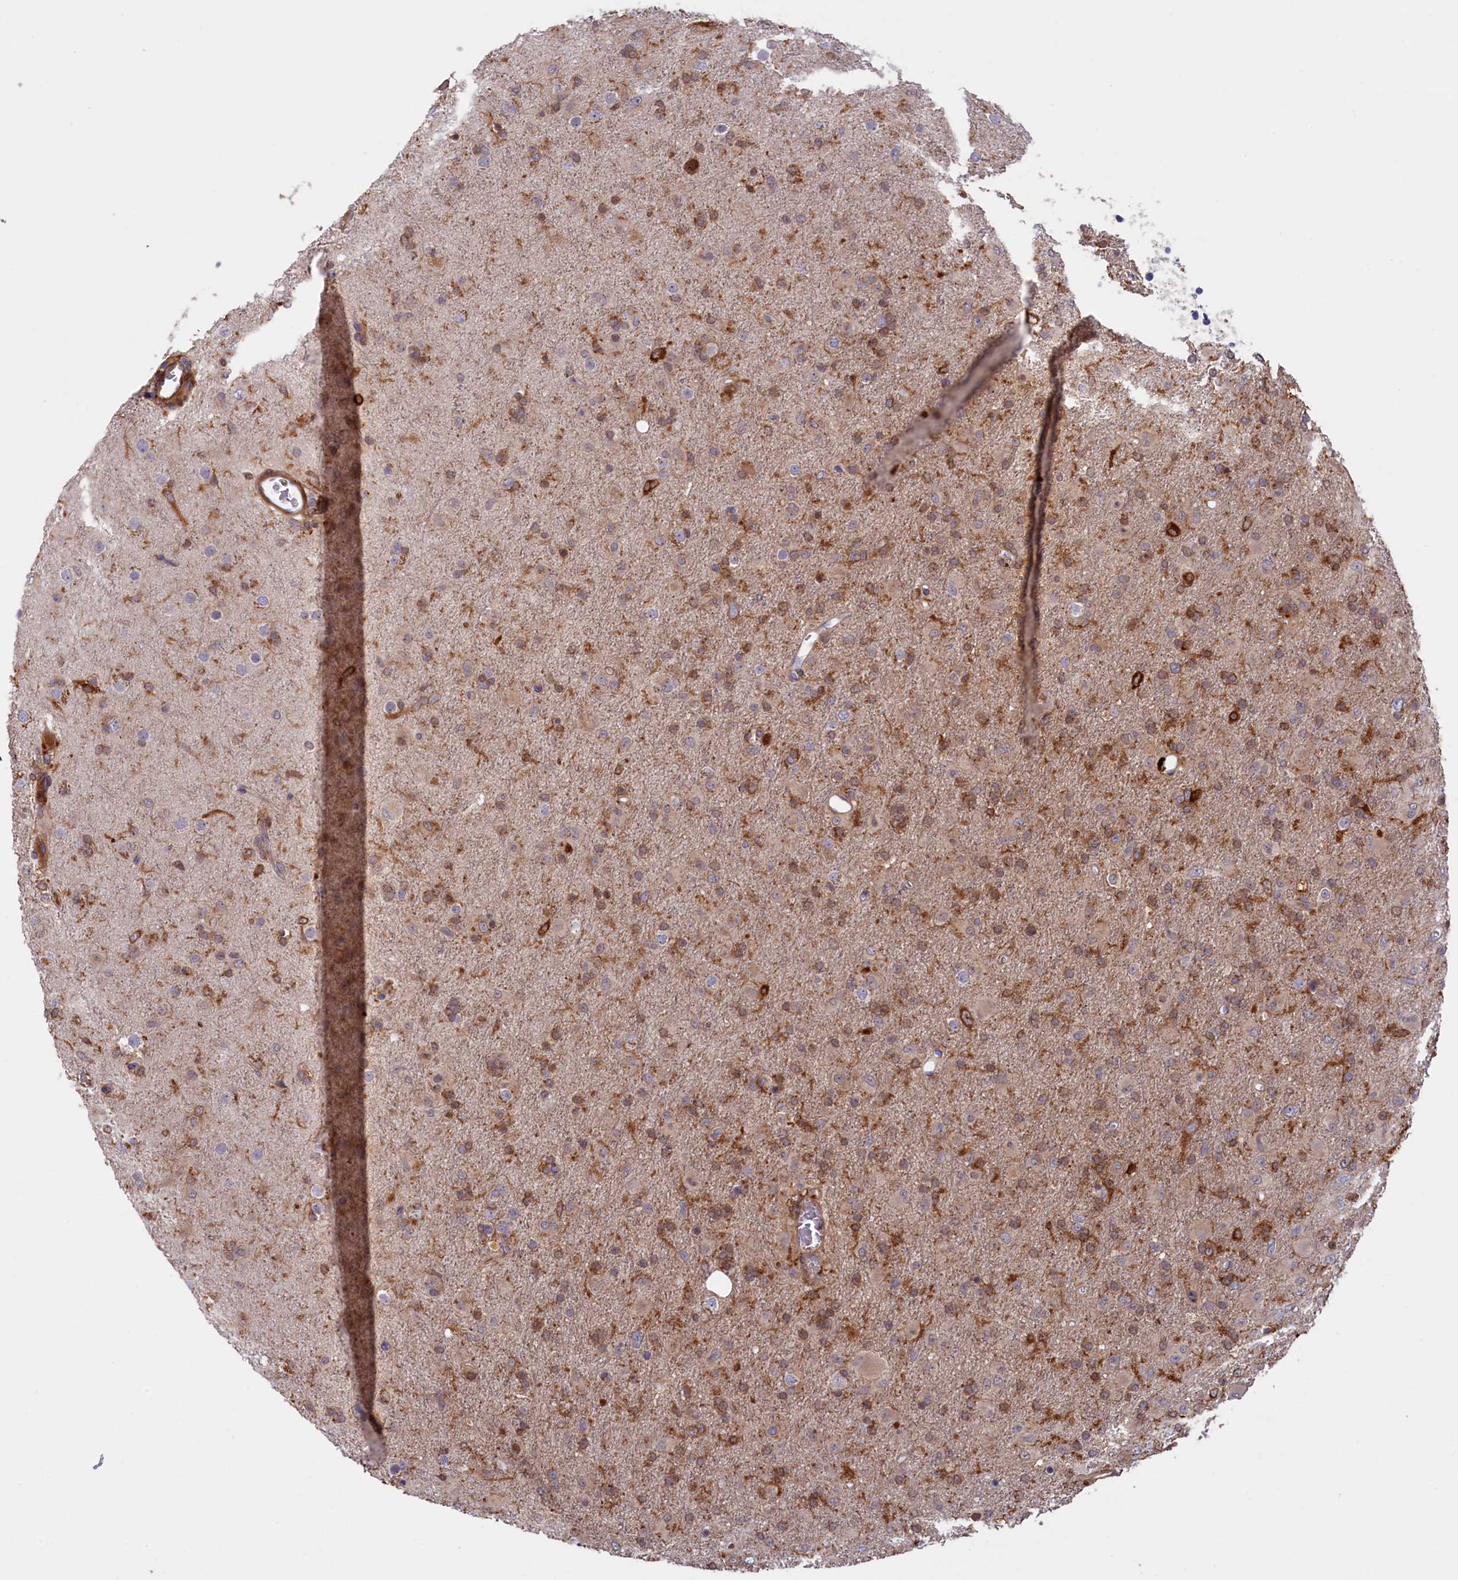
{"staining": {"intensity": "negative", "quantity": "none", "location": "none"}, "tissue": "glioma", "cell_type": "Tumor cells", "image_type": "cancer", "snomed": [{"axis": "morphology", "description": "Glioma, malignant, Low grade"}, {"axis": "topography", "description": "Brain"}], "caption": "Tumor cells show no significant positivity in glioma. (DAB (3,3'-diaminobenzidine) immunohistochemistry (IHC) with hematoxylin counter stain).", "gene": "FERMT1", "patient": {"sex": "male", "age": 65}}